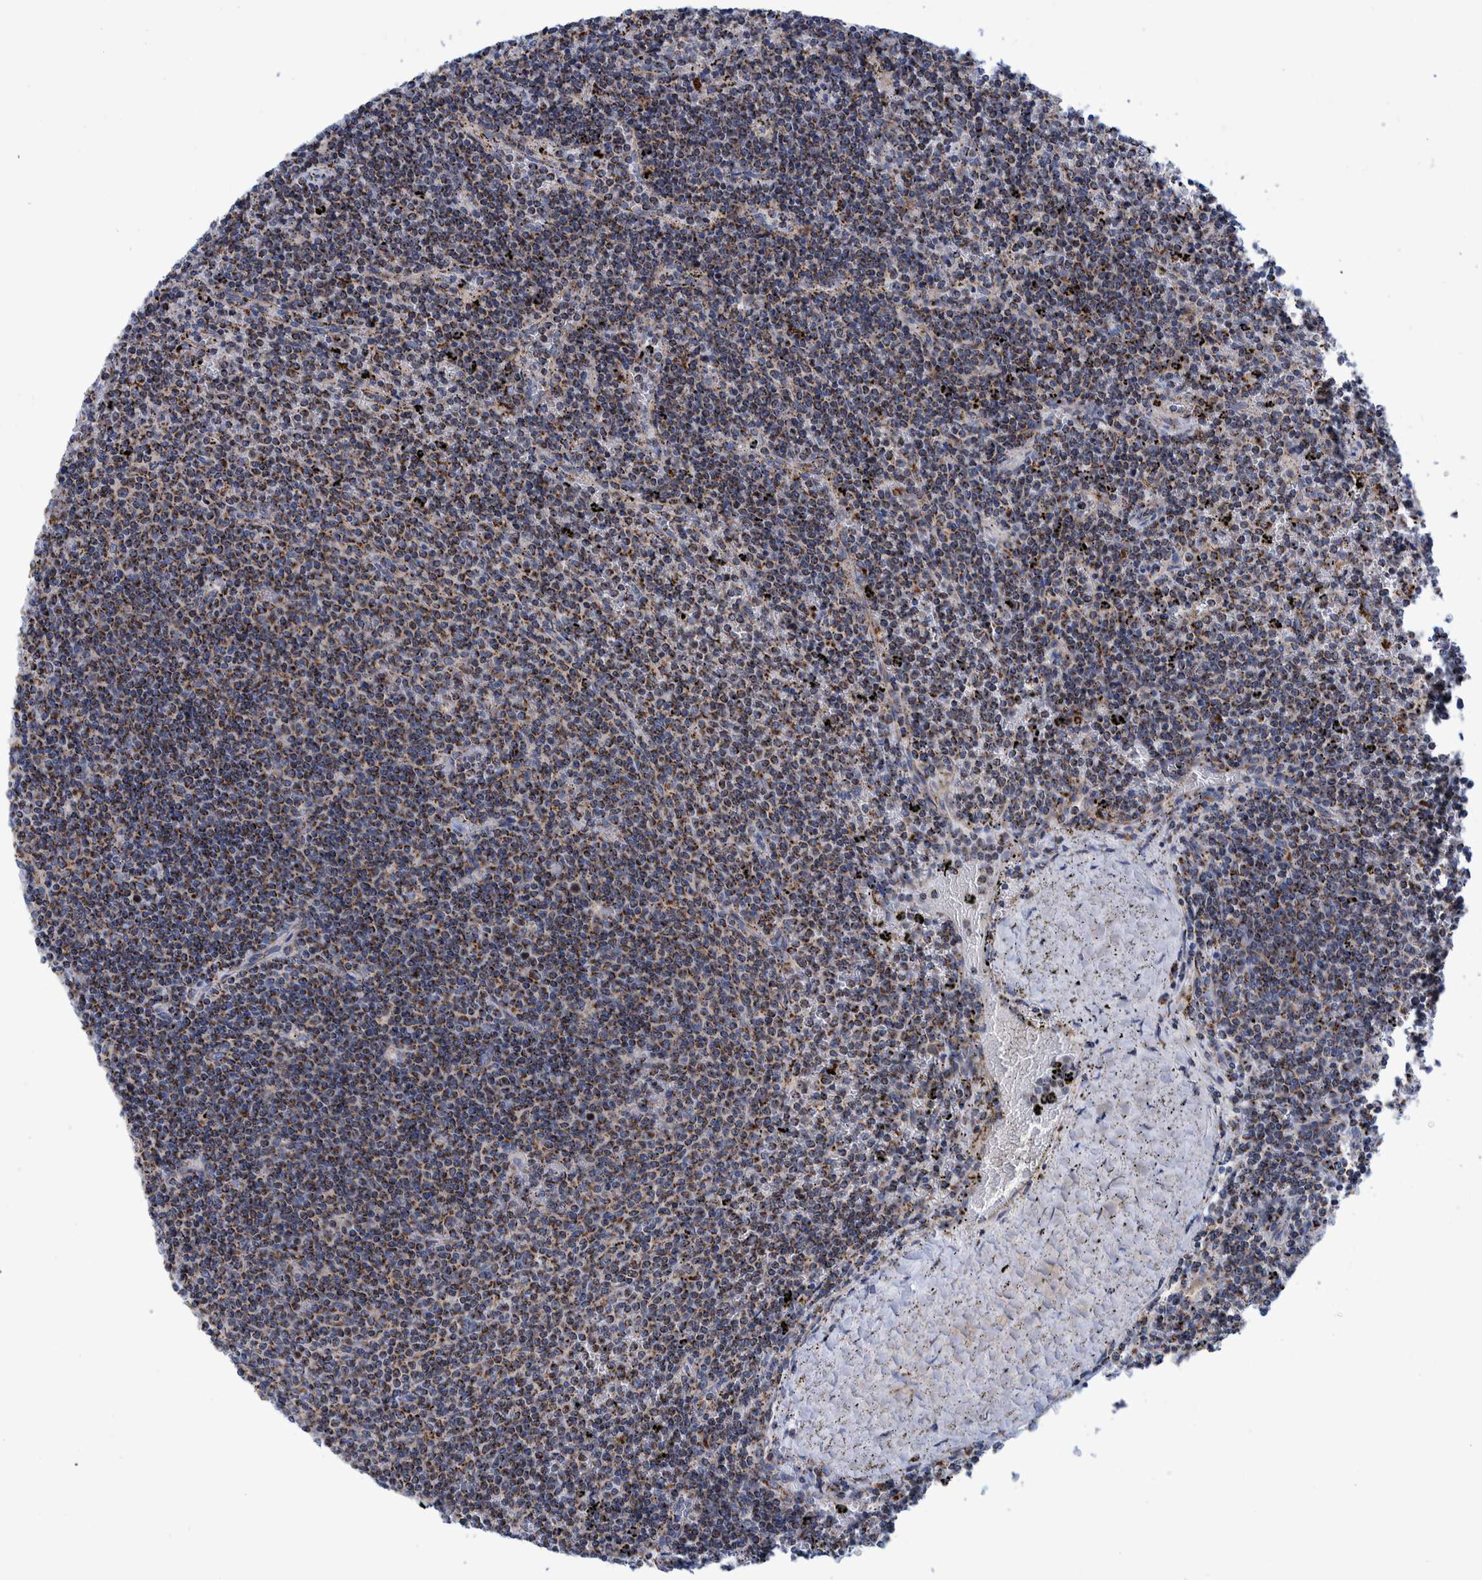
{"staining": {"intensity": "strong", "quantity": ">75%", "location": "cytoplasmic/membranous"}, "tissue": "lymphoma", "cell_type": "Tumor cells", "image_type": "cancer", "snomed": [{"axis": "morphology", "description": "Malignant lymphoma, non-Hodgkin's type, Low grade"}, {"axis": "topography", "description": "Spleen"}], "caption": "An immunohistochemistry (IHC) photomicrograph of tumor tissue is shown. Protein staining in brown labels strong cytoplasmic/membranous positivity in lymphoma within tumor cells. Nuclei are stained in blue.", "gene": "BZW2", "patient": {"sex": "female", "age": 50}}